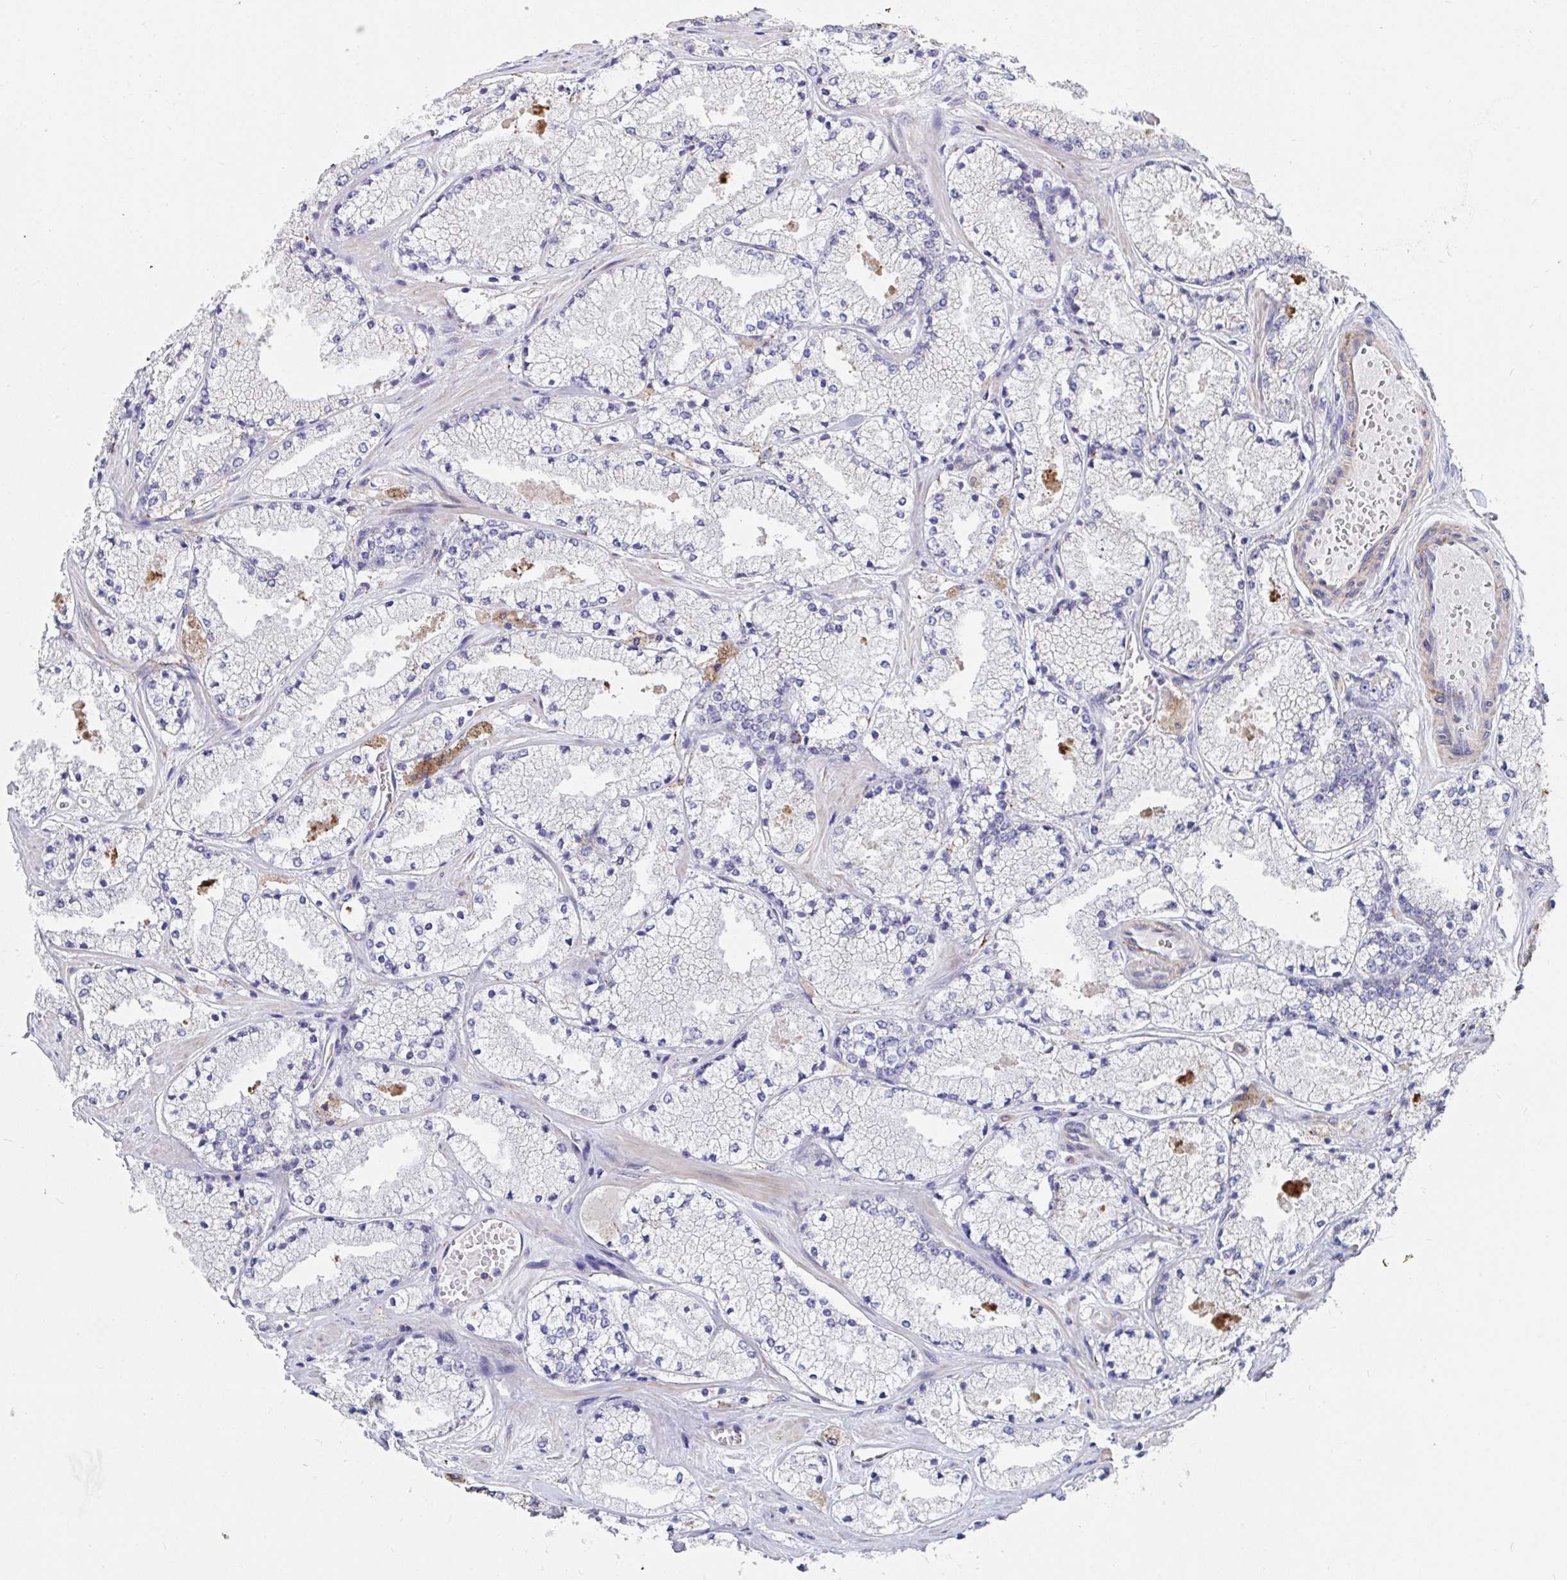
{"staining": {"intensity": "negative", "quantity": "none", "location": "none"}, "tissue": "prostate cancer", "cell_type": "Tumor cells", "image_type": "cancer", "snomed": [{"axis": "morphology", "description": "Adenocarcinoma, High grade"}, {"axis": "topography", "description": "Prostate"}], "caption": "Immunohistochemistry (IHC) histopathology image of prostate adenocarcinoma (high-grade) stained for a protein (brown), which shows no positivity in tumor cells.", "gene": "FAM156B", "patient": {"sex": "male", "age": 63}}